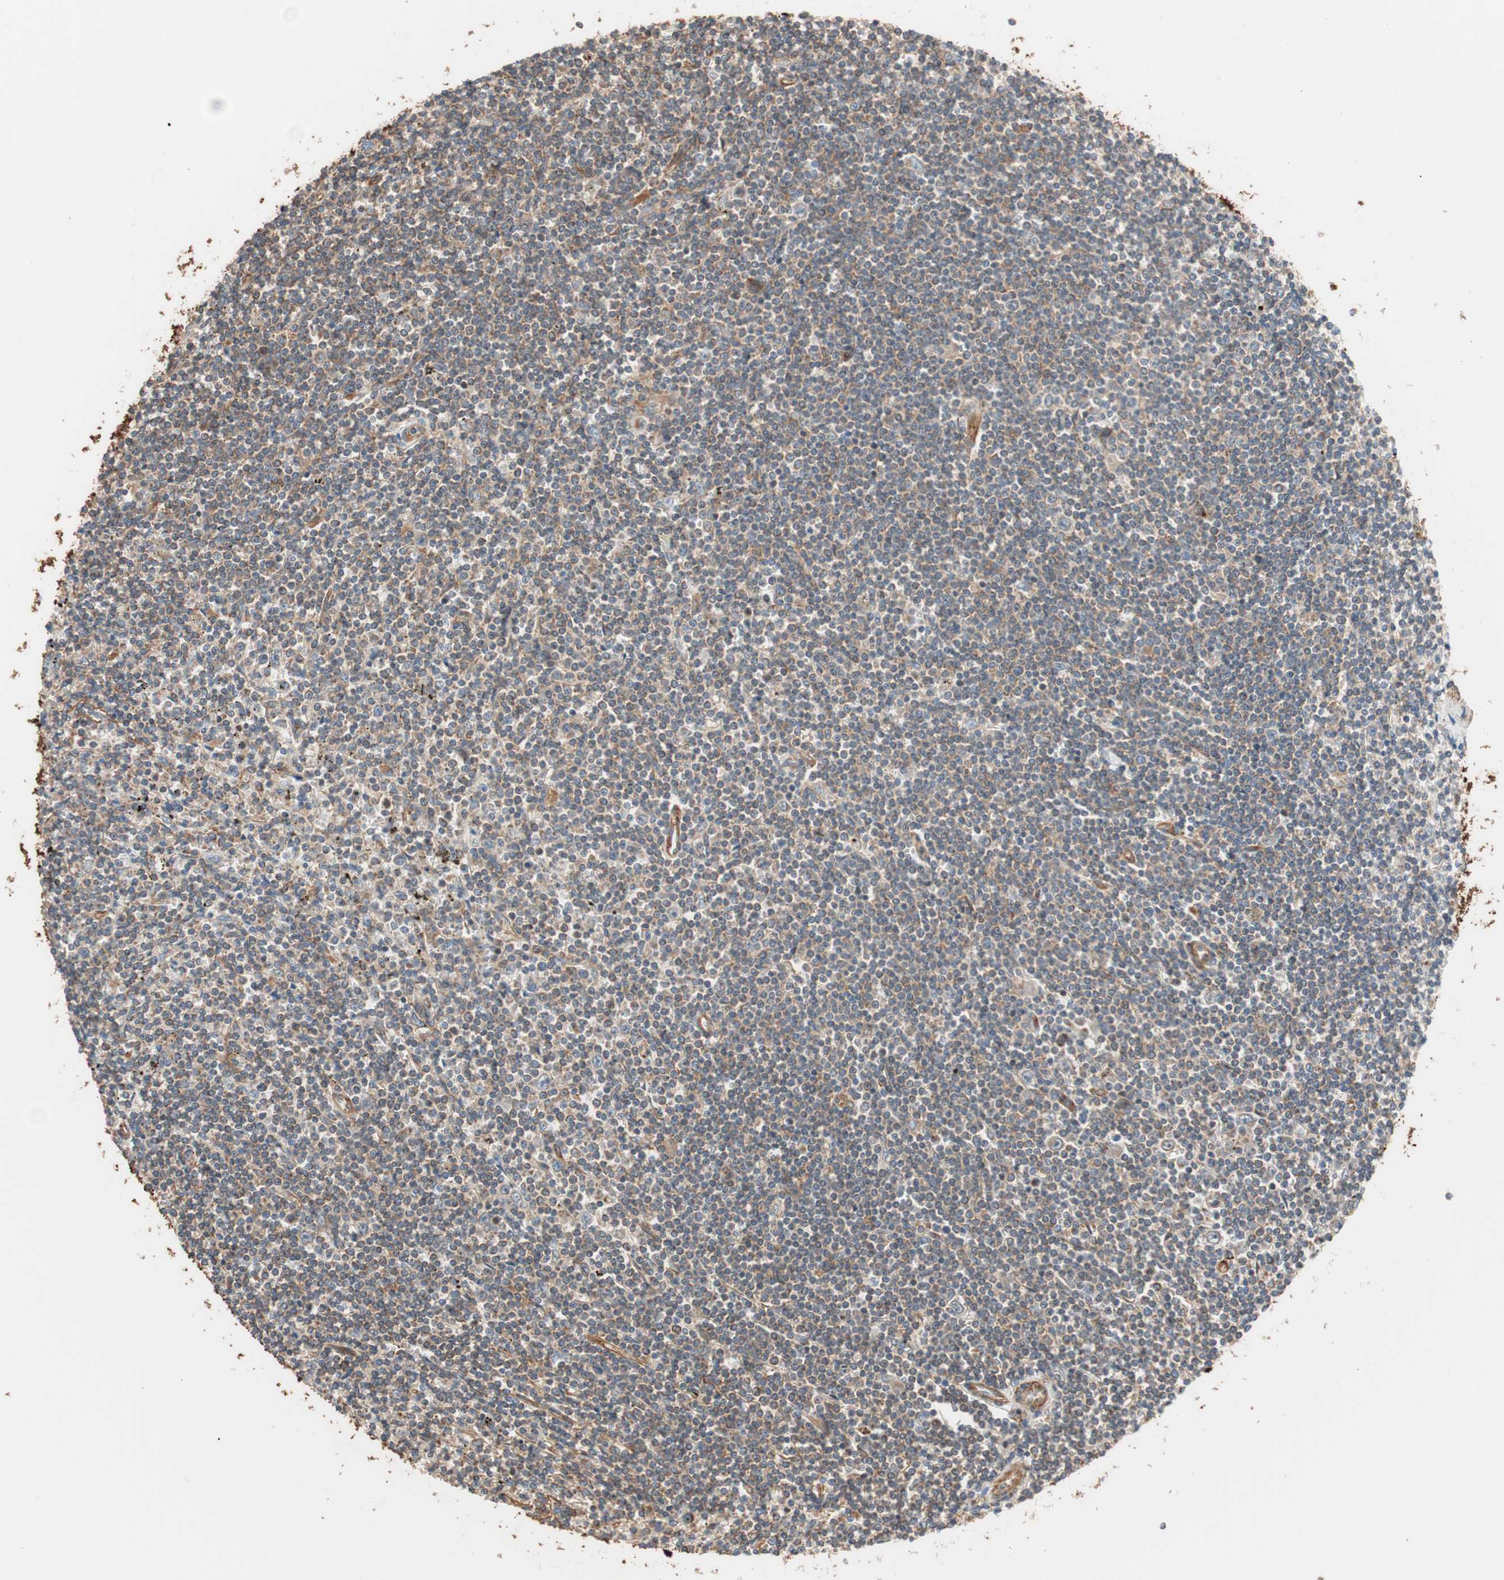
{"staining": {"intensity": "moderate", "quantity": ">75%", "location": "cytoplasmic/membranous"}, "tissue": "lymphoma", "cell_type": "Tumor cells", "image_type": "cancer", "snomed": [{"axis": "morphology", "description": "Malignant lymphoma, non-Hodgkin's type, Low grade"}, {"axis": "topography", "description": "Spleen"}], "caption": "IHC micrograph of neoplastic tissue: human lymphoma stained using immunohistochemistry shows medium levels of moderate protein expression localized specifically in the cytoplasmic/membranous of tumor cells, appearing as a cytoplasmic/membranous brown color.", "gene": "GPSM2", "patient": {"sex": "male", "age": 76}}